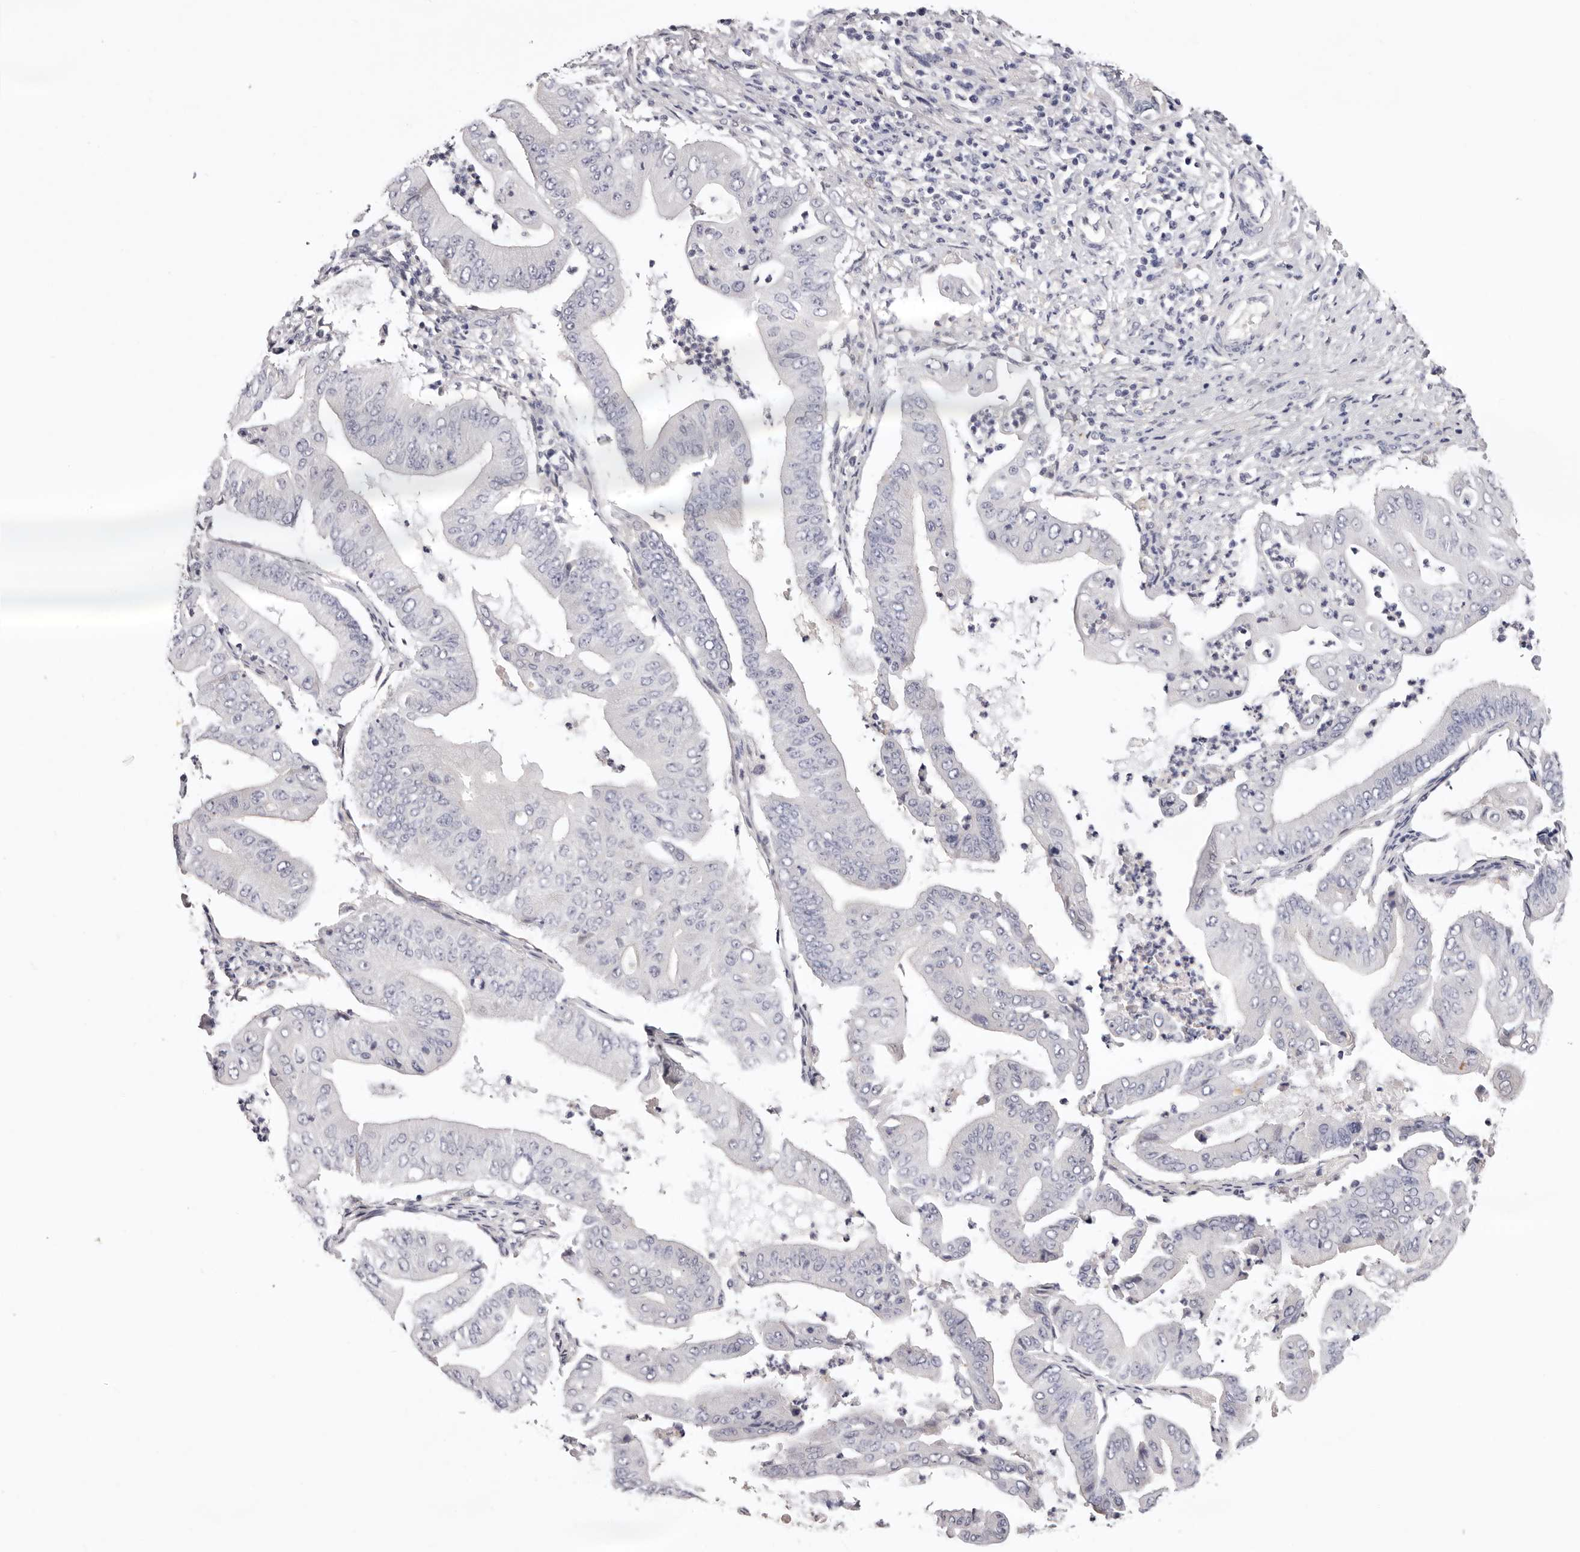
{"staining": {"intensity": "negative", "quantity": "none", "location": "none"}, "tissue": "pancreatic cancer", "cell_type": "Tumor cells", "image_type": "cancer", "snomed": [{"axis": "morphology", "description": "Adenocarcinoma, NOS"}, {"axis": "topography", "description": "Pancreas"}], "caption": "Immunohistochemistry photomicrograph of human pancreatic cancer (adenocarcinoma) stained for a protein (brown), which shows no expression in tumor cells. The staining is performed using DAB brown chromogen with nuclei counter-stained in using hematoxylin.", "gene": "LMLN", "patient": {"sex": "female", "age": 77}}